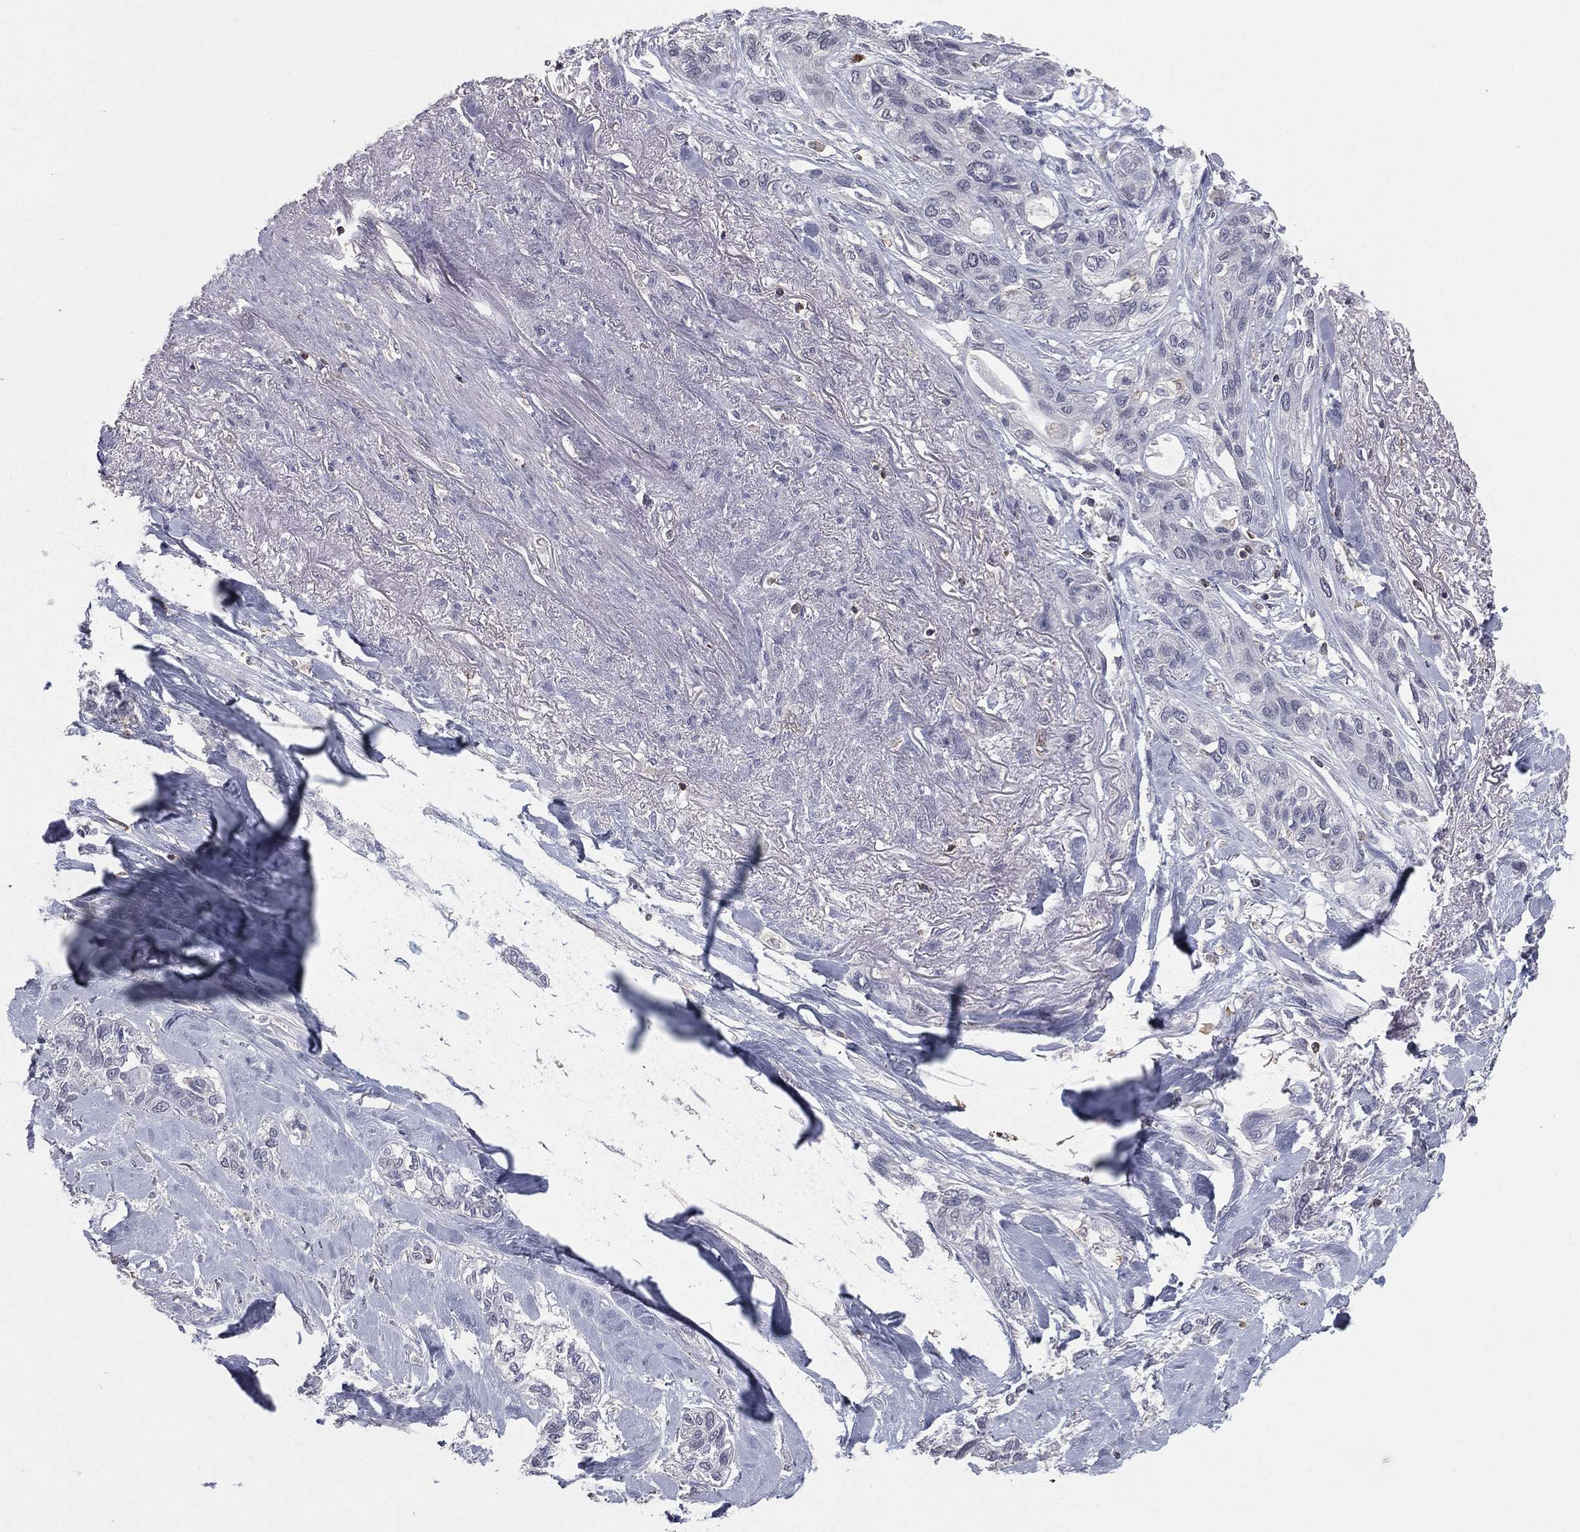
{"staining": {"intensity": "negative", "quantity": "none", "location": "none"}, "tissue": "lung cancer", "cell_type": "Tumor cells", "image_type": "cancer", "snomed": [{"axis": "morphology", "description": "Squamous cell carcinoma, NOS"}, {"axis": "topography", "description": "Lung"}], "caption": "Squamous cell carcinoma (lung) was stained to show a protein in brown. There is no significant staining in tumor cells.", "gene": "PSTPIP1", "patient": {"sex": "female", "age": 70}}